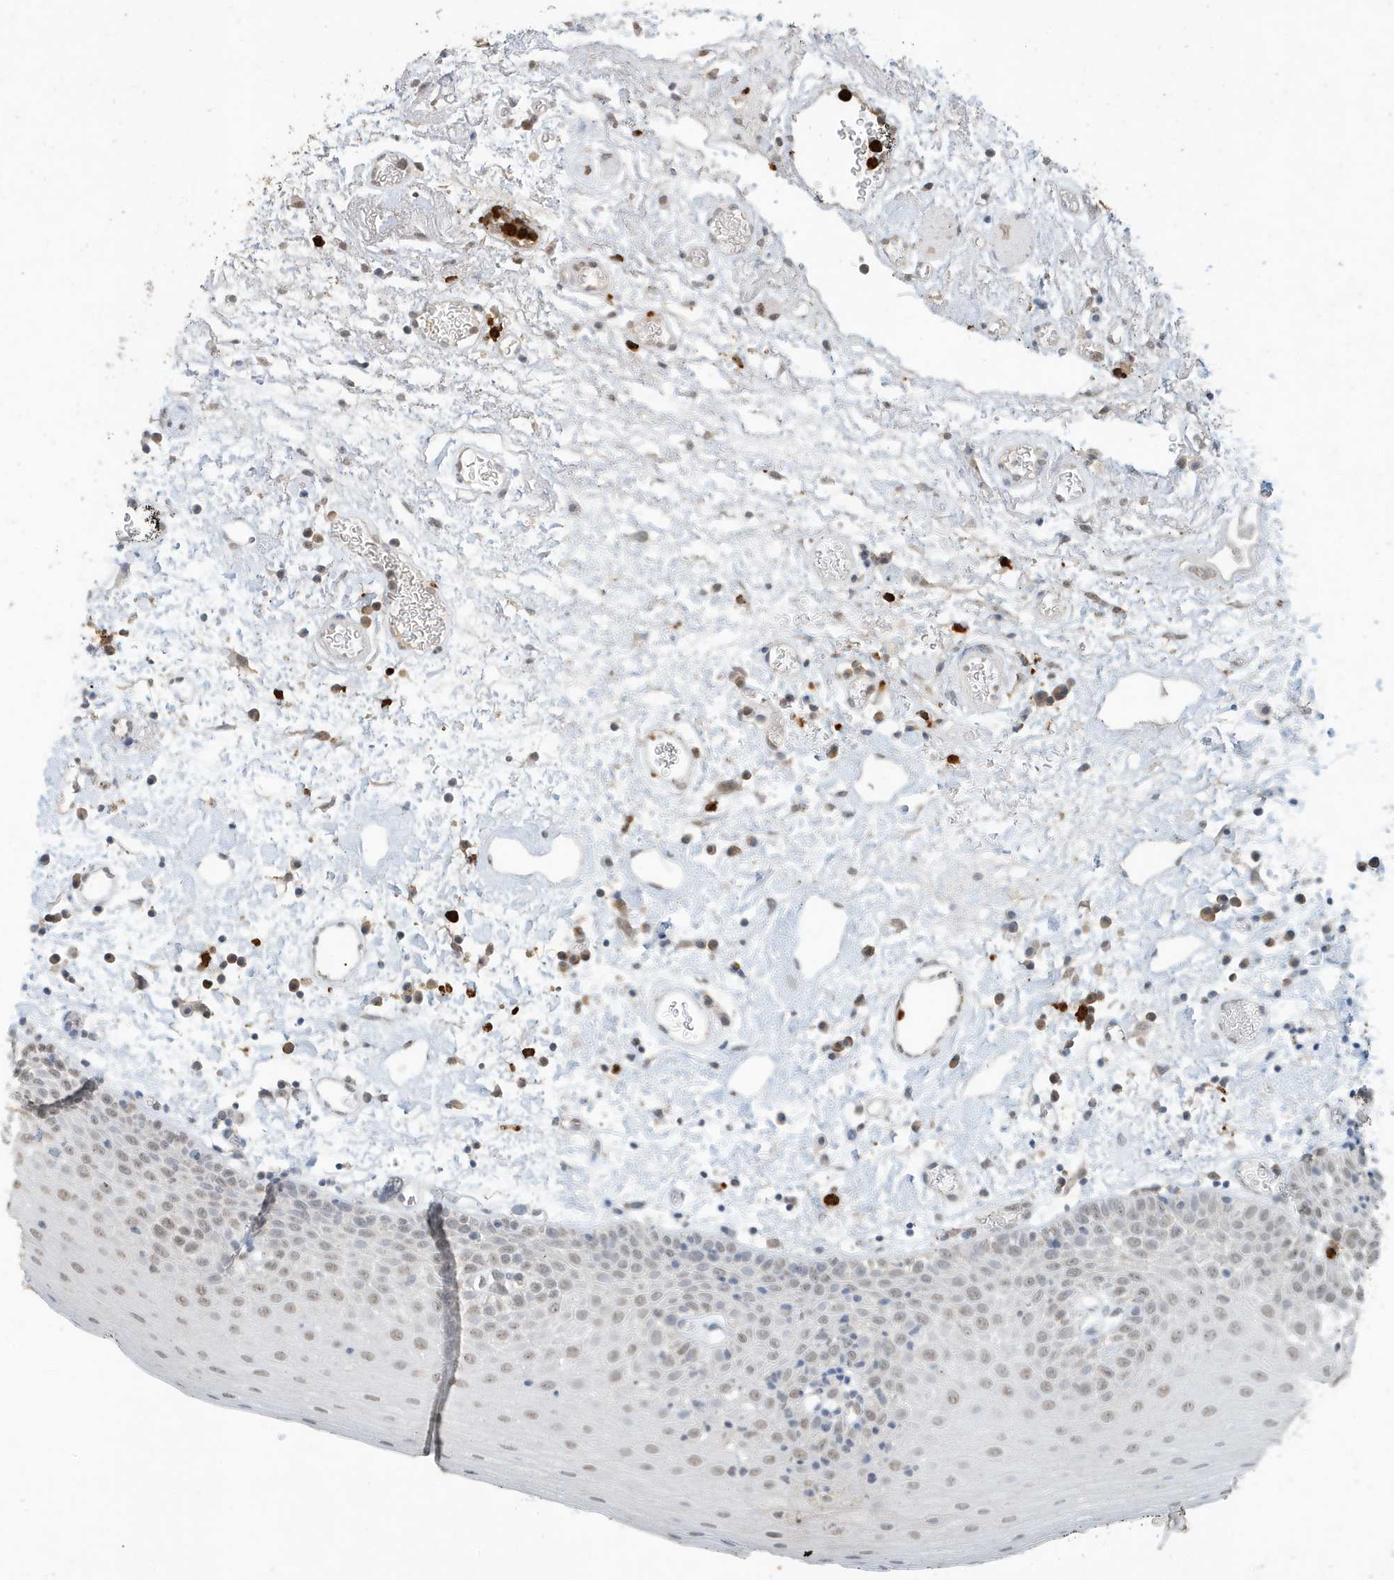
{"staining": {"intensity": "weak", "quantity": "25%-75%", "location": "nuclear"}, "tissue": "oral mucosa", "cell_type": "Squamous epithelial cells", "image_type": "normal", "snomed": [{"axis": "morphology", "description": "Normal tissue, NOS"}, {"axis": "topography", "description": "Oral tissue"}], "caption": "Immunohistochemistry staining of benign oral mucosa, which shows low levels of weak nuclear expression in approximately 25%-75% of squamous epithelial cells indicating weak nuclear protein positivity. The staining was performed using DAB (brown) for protein detection and nuclei were counterstained in hematoxylin (blue).", "gene": "DEFA1", "patient": {"sex": "male", "age": 74}}